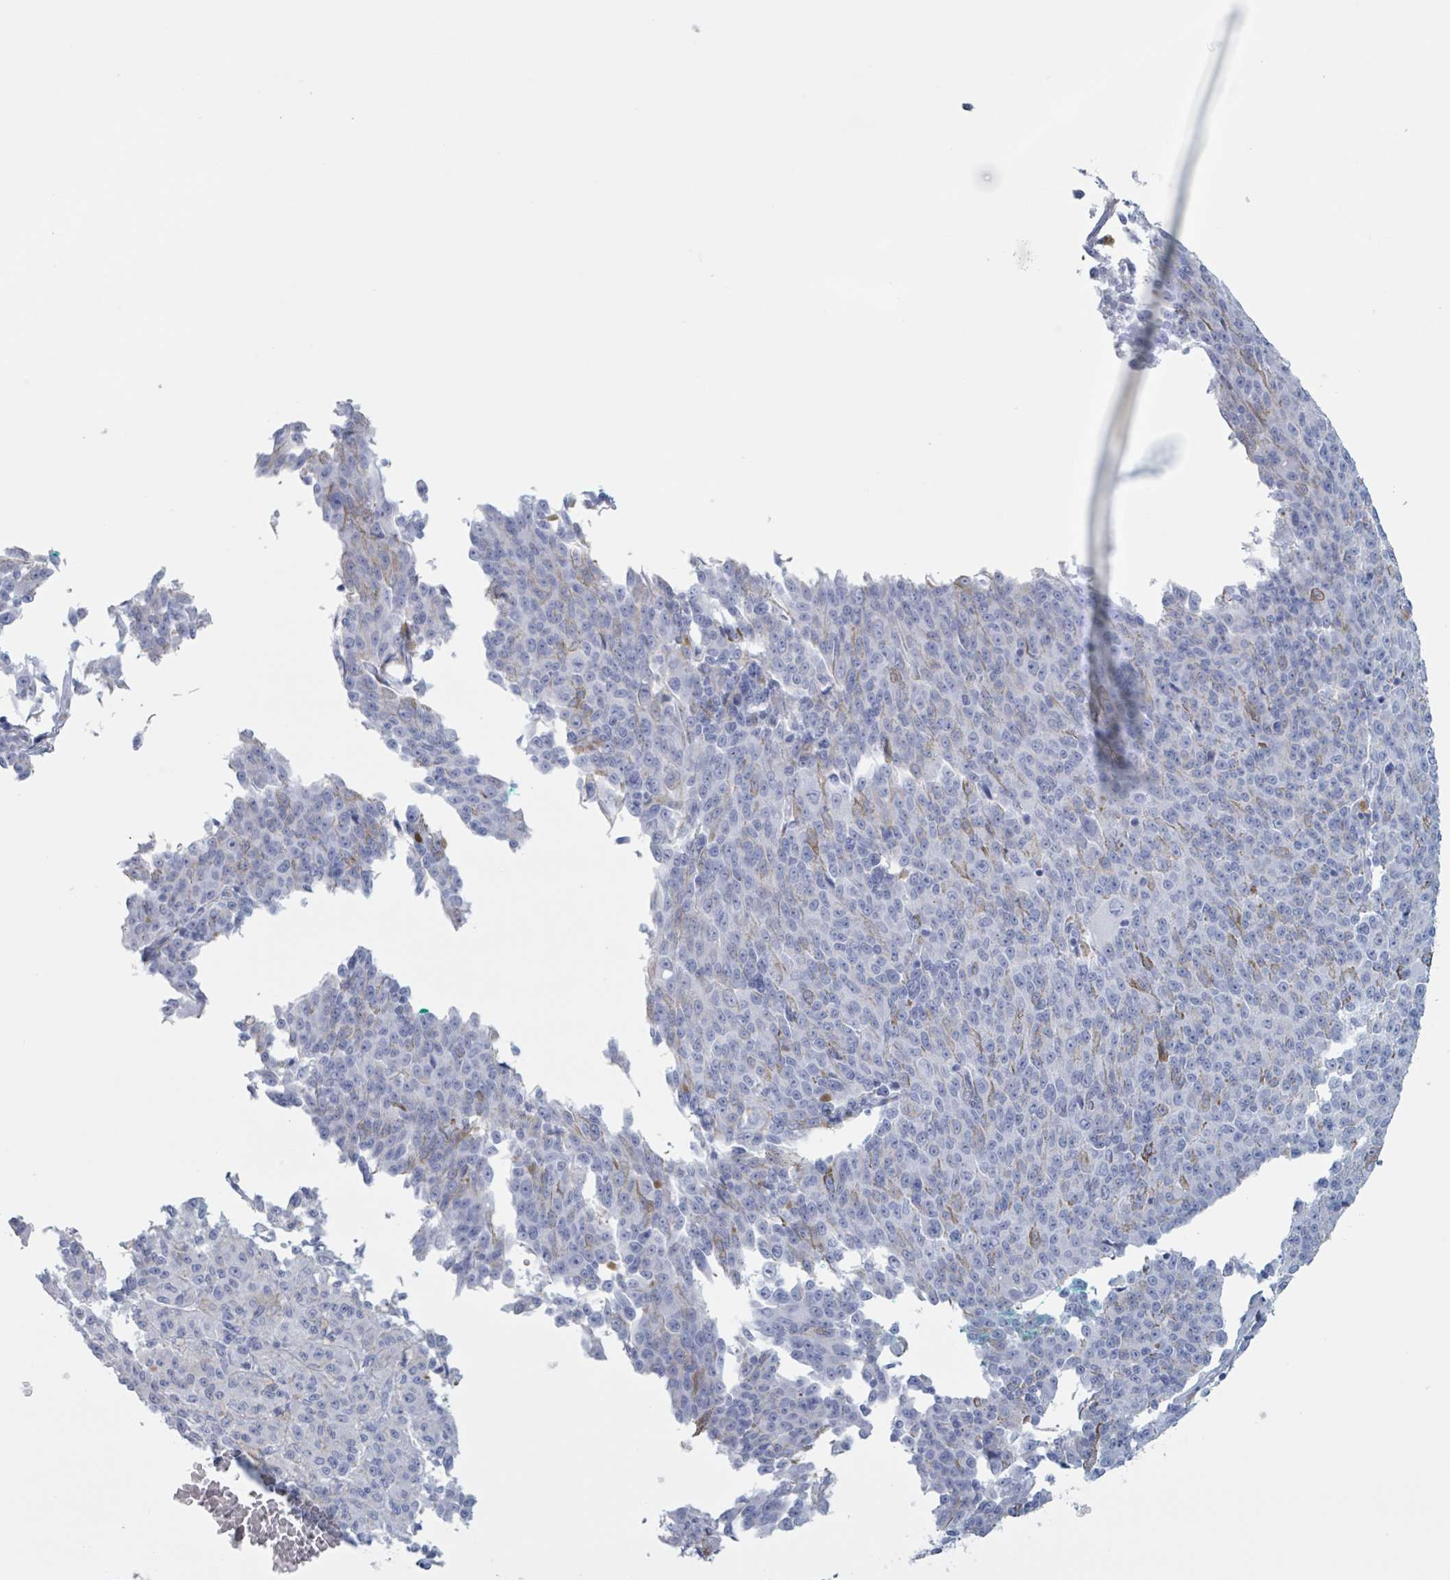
{"staining": {"intensity": "negative", "quantity": "none", "location": "none"}, "tissue": "melanoma", "cell_type": "Tumor cells", "image_type": "cancer", "snomed": [{"axis": "morphology", "description": "Malignant melanoma, NOS"}, {"axis": "topography", "description": "Skin"}], "caption": "The immunohistochemistry micrograph has no significant expression in tumor cells of malignant melanoma tissue.", "gene": "KLK4", "patient": {"sex": "female", "age": 52}}